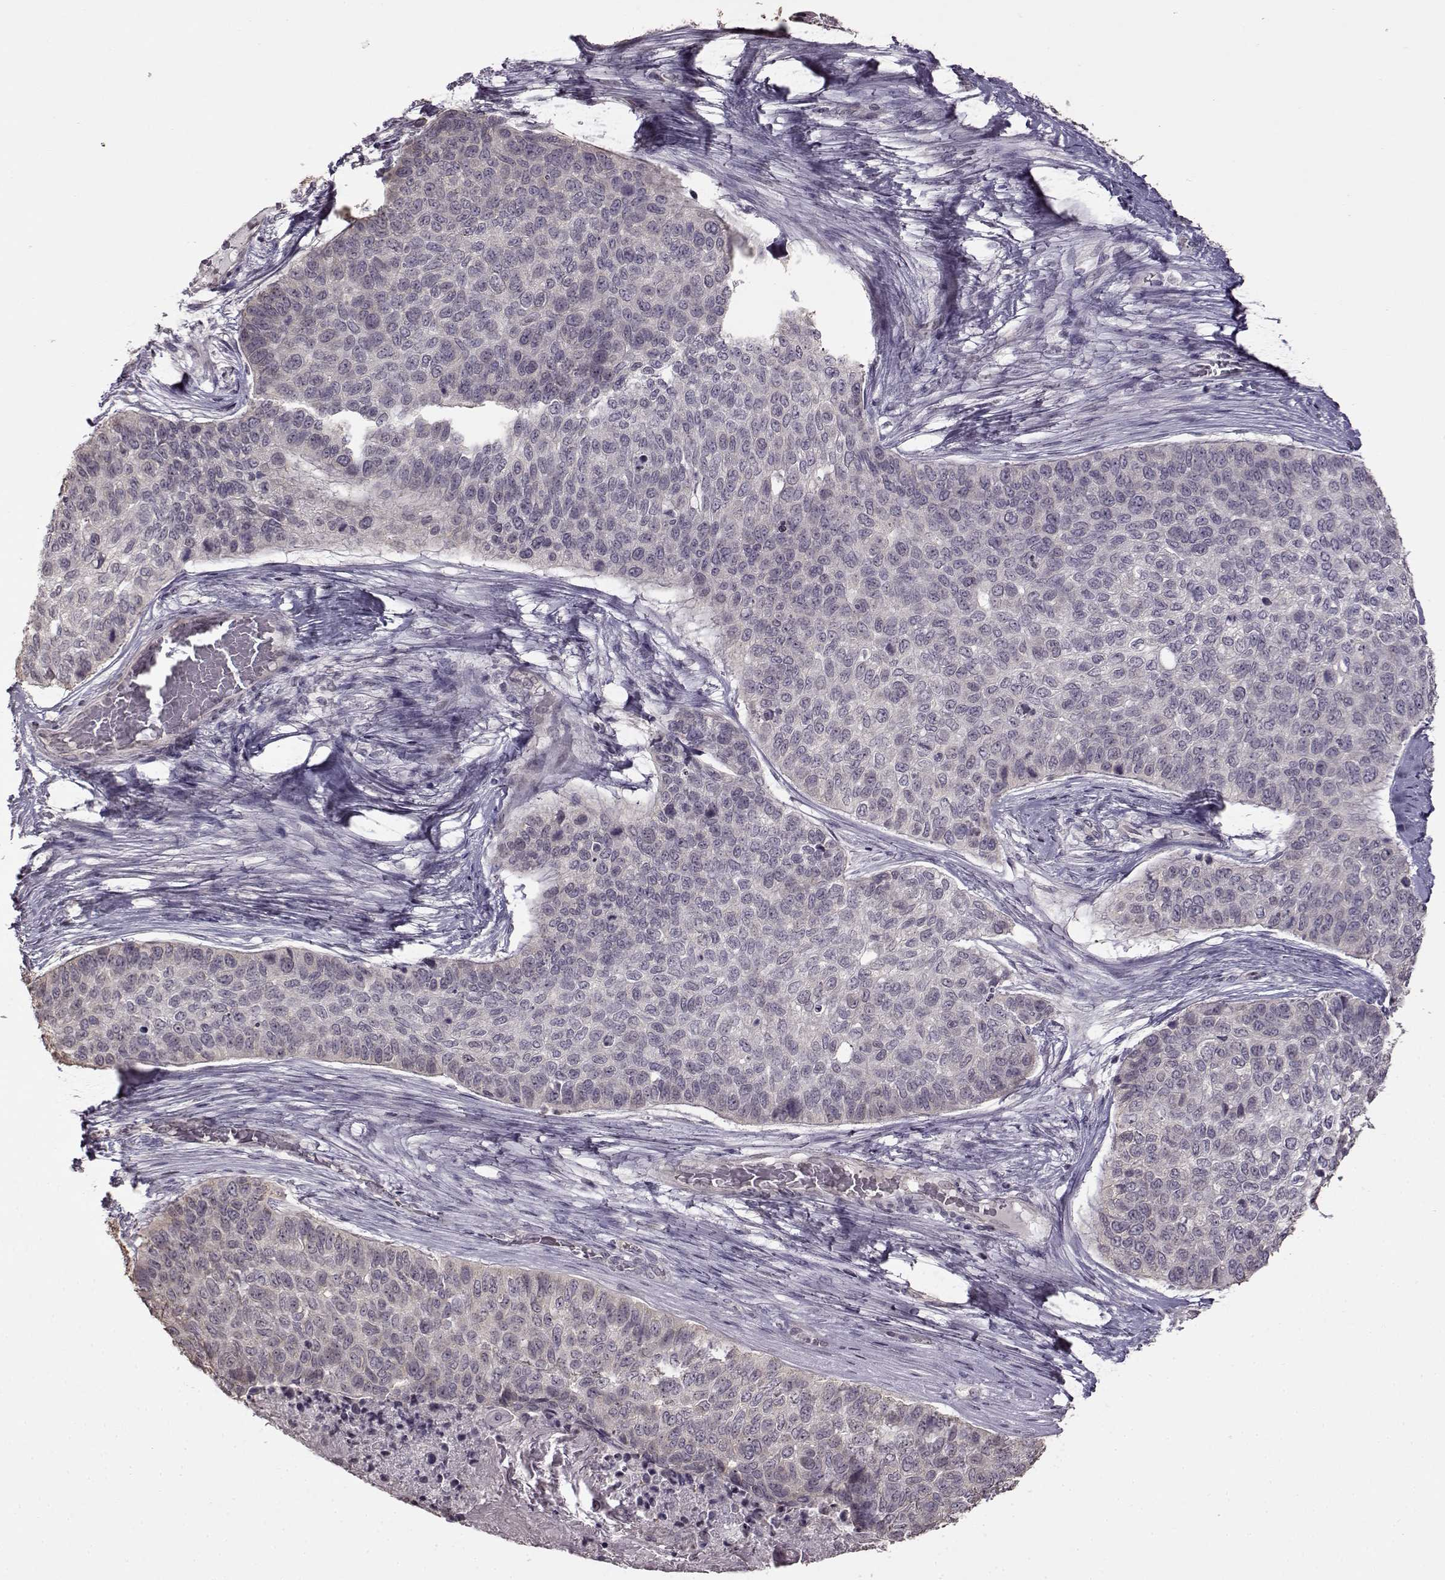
{"staining": {"intensity": "negative", "quantity": "none", "location": "none"}, "tissue": "lung cancer", "cell_type": "Tumor cells", "image_type": "cancer", "snomed": [{"axis": "morphology", "description": "Squamous cell carcinoma, NOS"}, {"axis": "topography", "description": "Lung"}], "caption": "This is an immunohistochemistry (IHC) micrograph of human squamous cell carcinoma (lung). There is no staining in tumor cells.", "gene": "FSHB", "patient": {"sex": "male", "age": 69}}